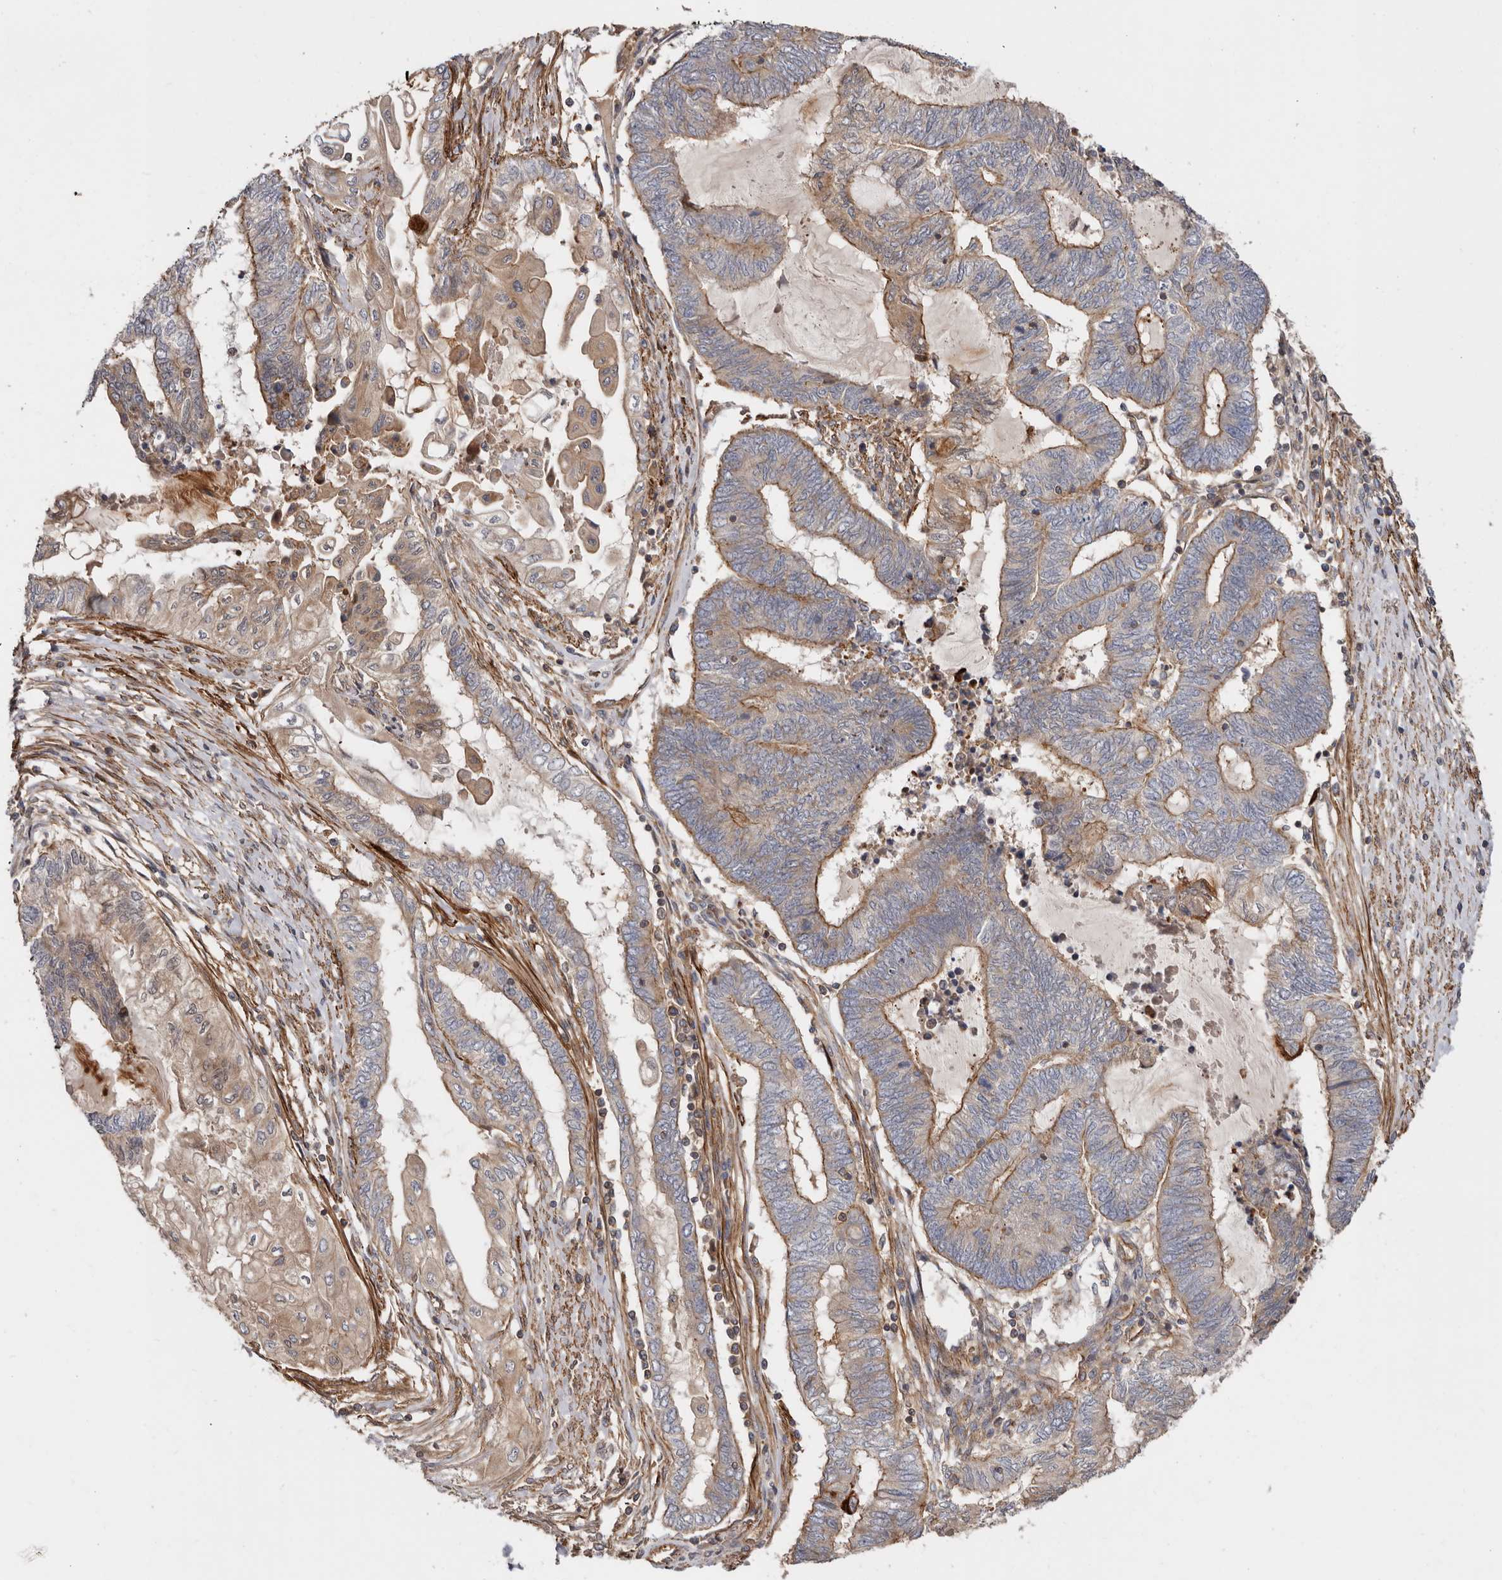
{"staining": {"intensity": "moderate", "quantity": "25%-75%", "location": "cytoplasmic/membranous"}, "tissue": "endometrial cancer", "cell_type": "Tumor cells", "image_type": "cancer", "snomed": [{"axis": "morphology", "description": "Adenocarcinoma, NOS"}, {"axis": "topography", "description": "Uterus"}, {"axis": "topography", "description": "Endometrium"}], "caption": "Immunohistochemical staining of human endometrial adenocarcinoma displays moderate cytoplasmic/membranous protein expression in about 25%-75% of tumor cells.", "gene": "TMC7", "patient": {"sex": "female", "age": 70}}